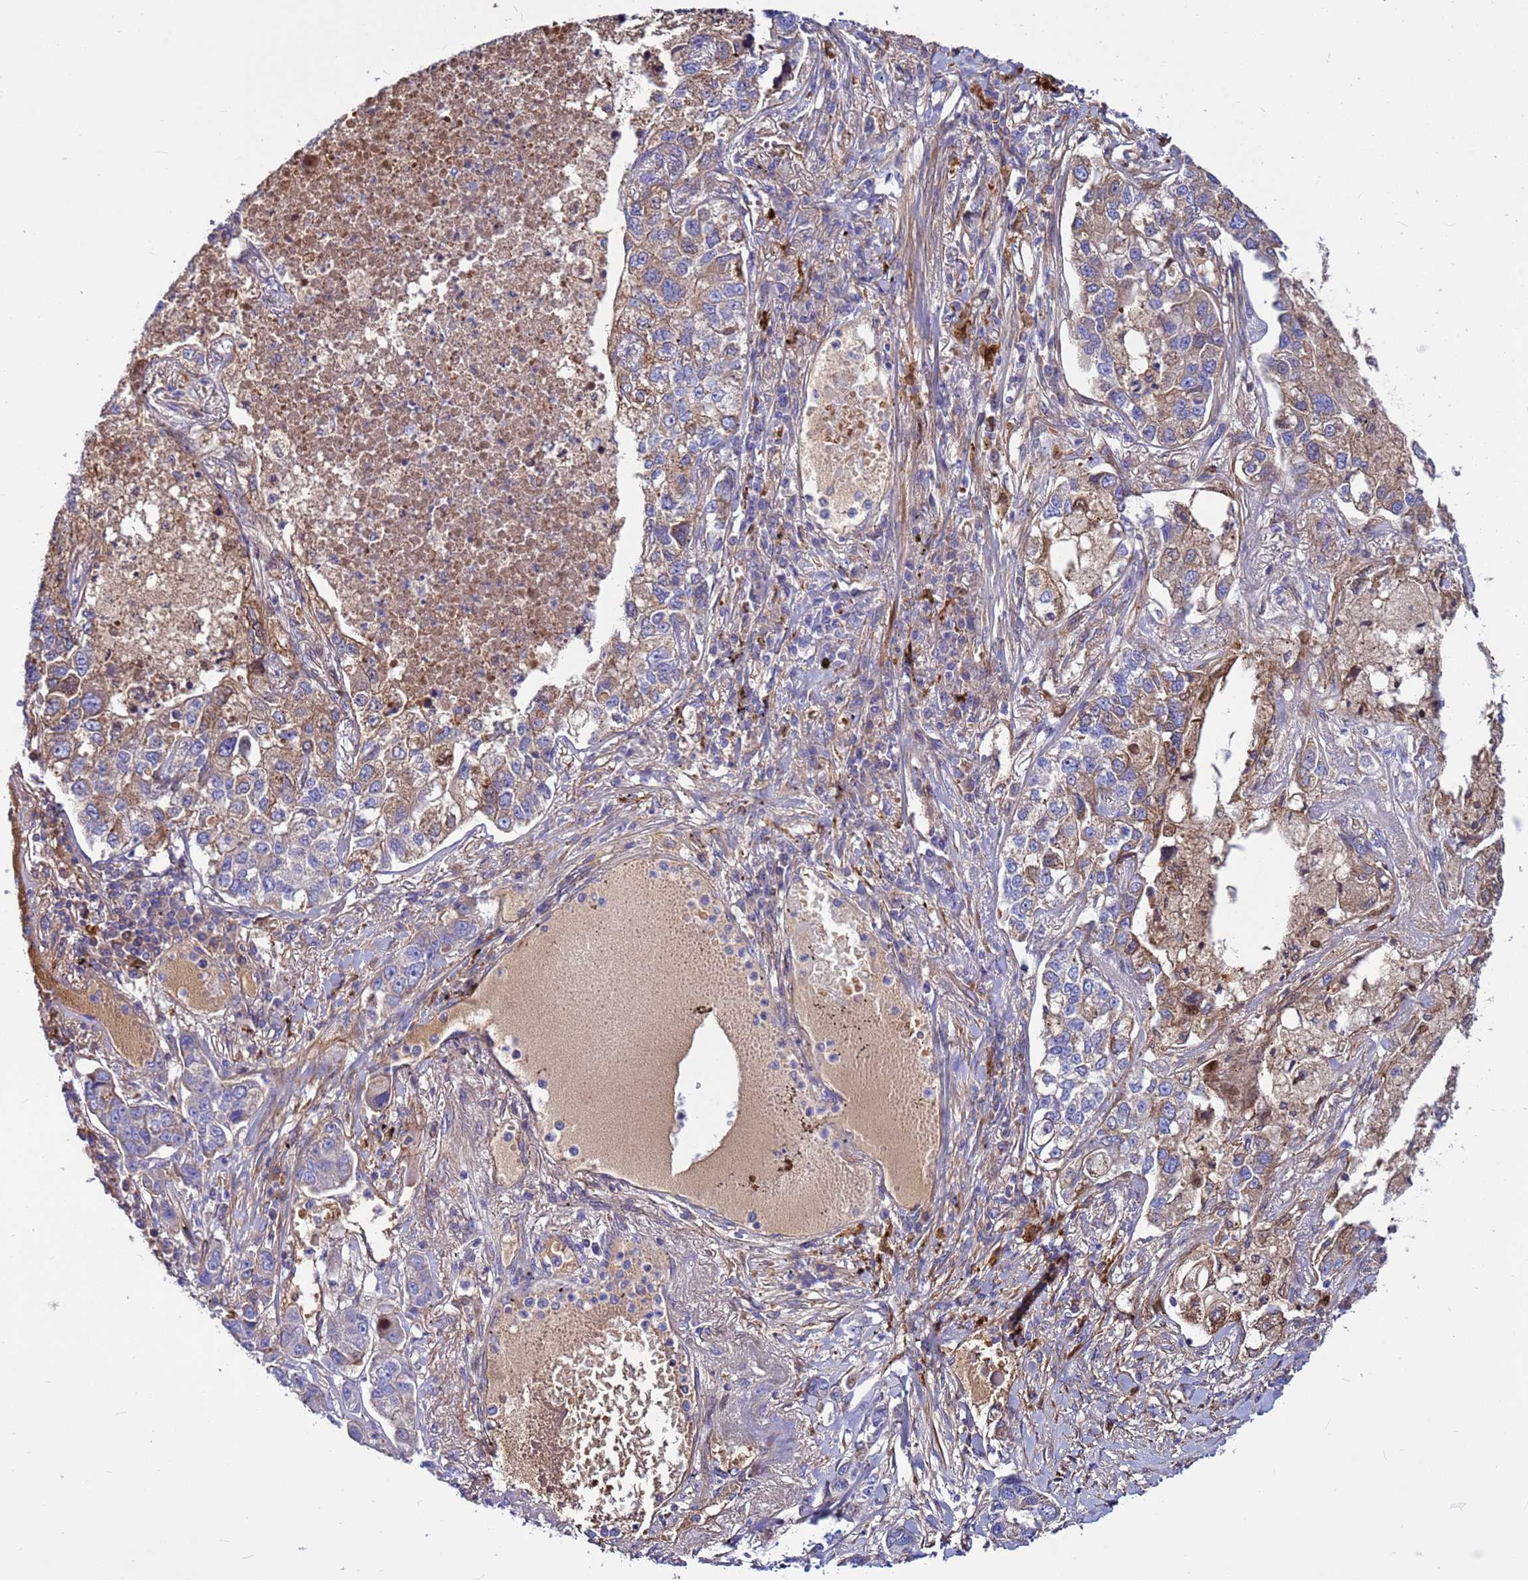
{"staining": {"intensity": "moderate", "quantity": "<25%", "location": "cytoplasmic/membranous"}, "tissue": "lung cancer", "cell_type": "Tumor cells", "image_type": "cancer", "snomed": [{"axis": "morphology", "description": "Adenocarcinoma, NOS"}, {"axis": "topography", "description": "Lung"}], "caption": "Immunohistochemistry micrograph of neoplastic tissue: lung adenocarcinoma stained using immunohistochemistry exhibits low levels of moderate protein expression localized specifically in the cytoplasmic/membranous of tumor cells, appearing as a cytoplasmic/membranous brown color.", "gene": "CRHBP", "patient": {"sex": "male", "age": 49}}